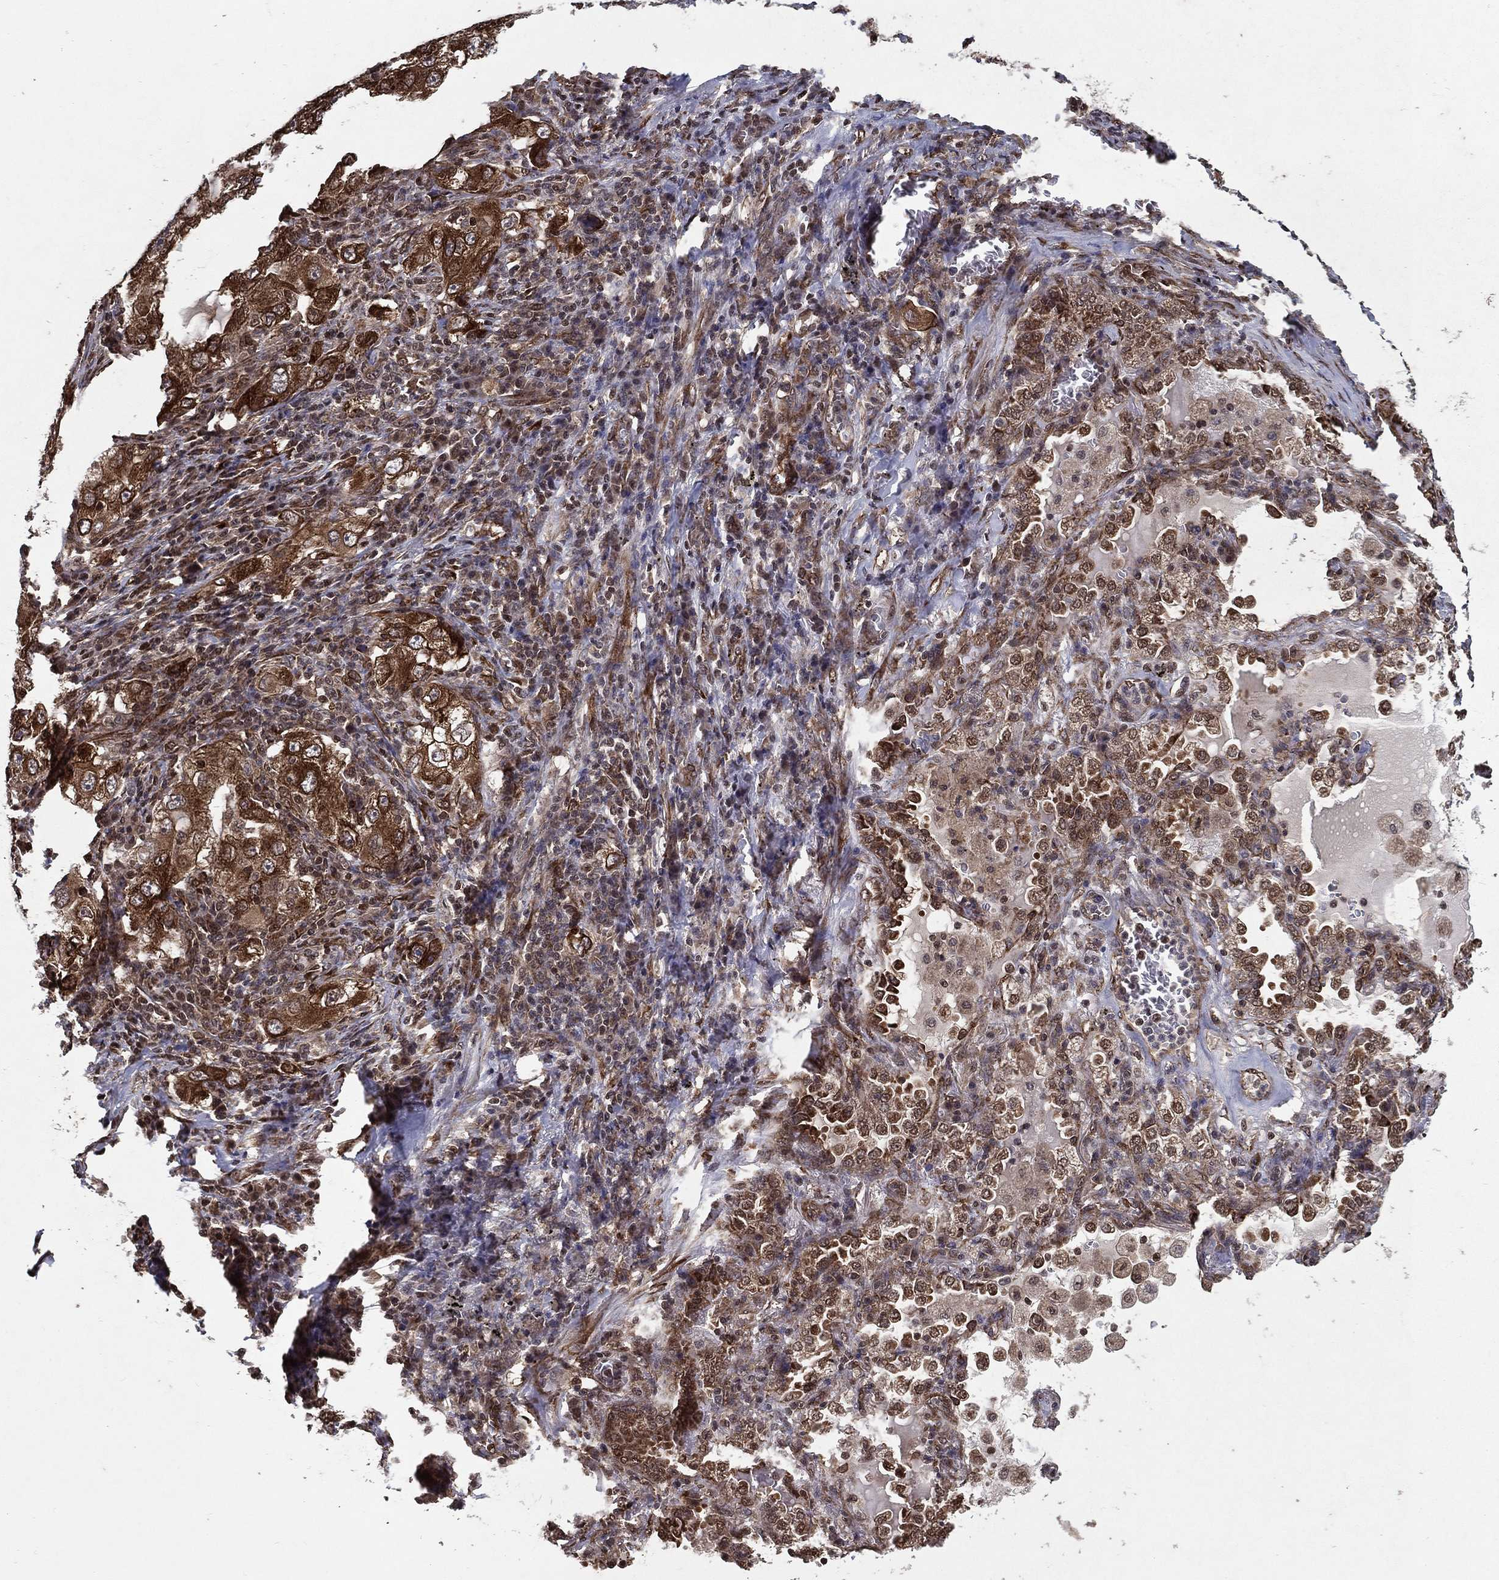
{"staining": {"intensity": "strong", "quantity": ">75%", "location": "cytoplasmic/membranous"}, "tissue": "lung cancer", "cell_type": "Tumor cells", "image_type": "cancer", "snomed": [{"axis": "morphology", "description": "Adenocarcinoma, NOS"}, {"axis": "topography", "description": "Lung"}], "caption": "This is a histology image of immunohistochemistry (IHC) staining of lung cancer, which shows strong staining in the cytoplasmic/membranous of tumor cells.", "gene": "CERS2", "patient": {"sex": "female", "age": 61}}